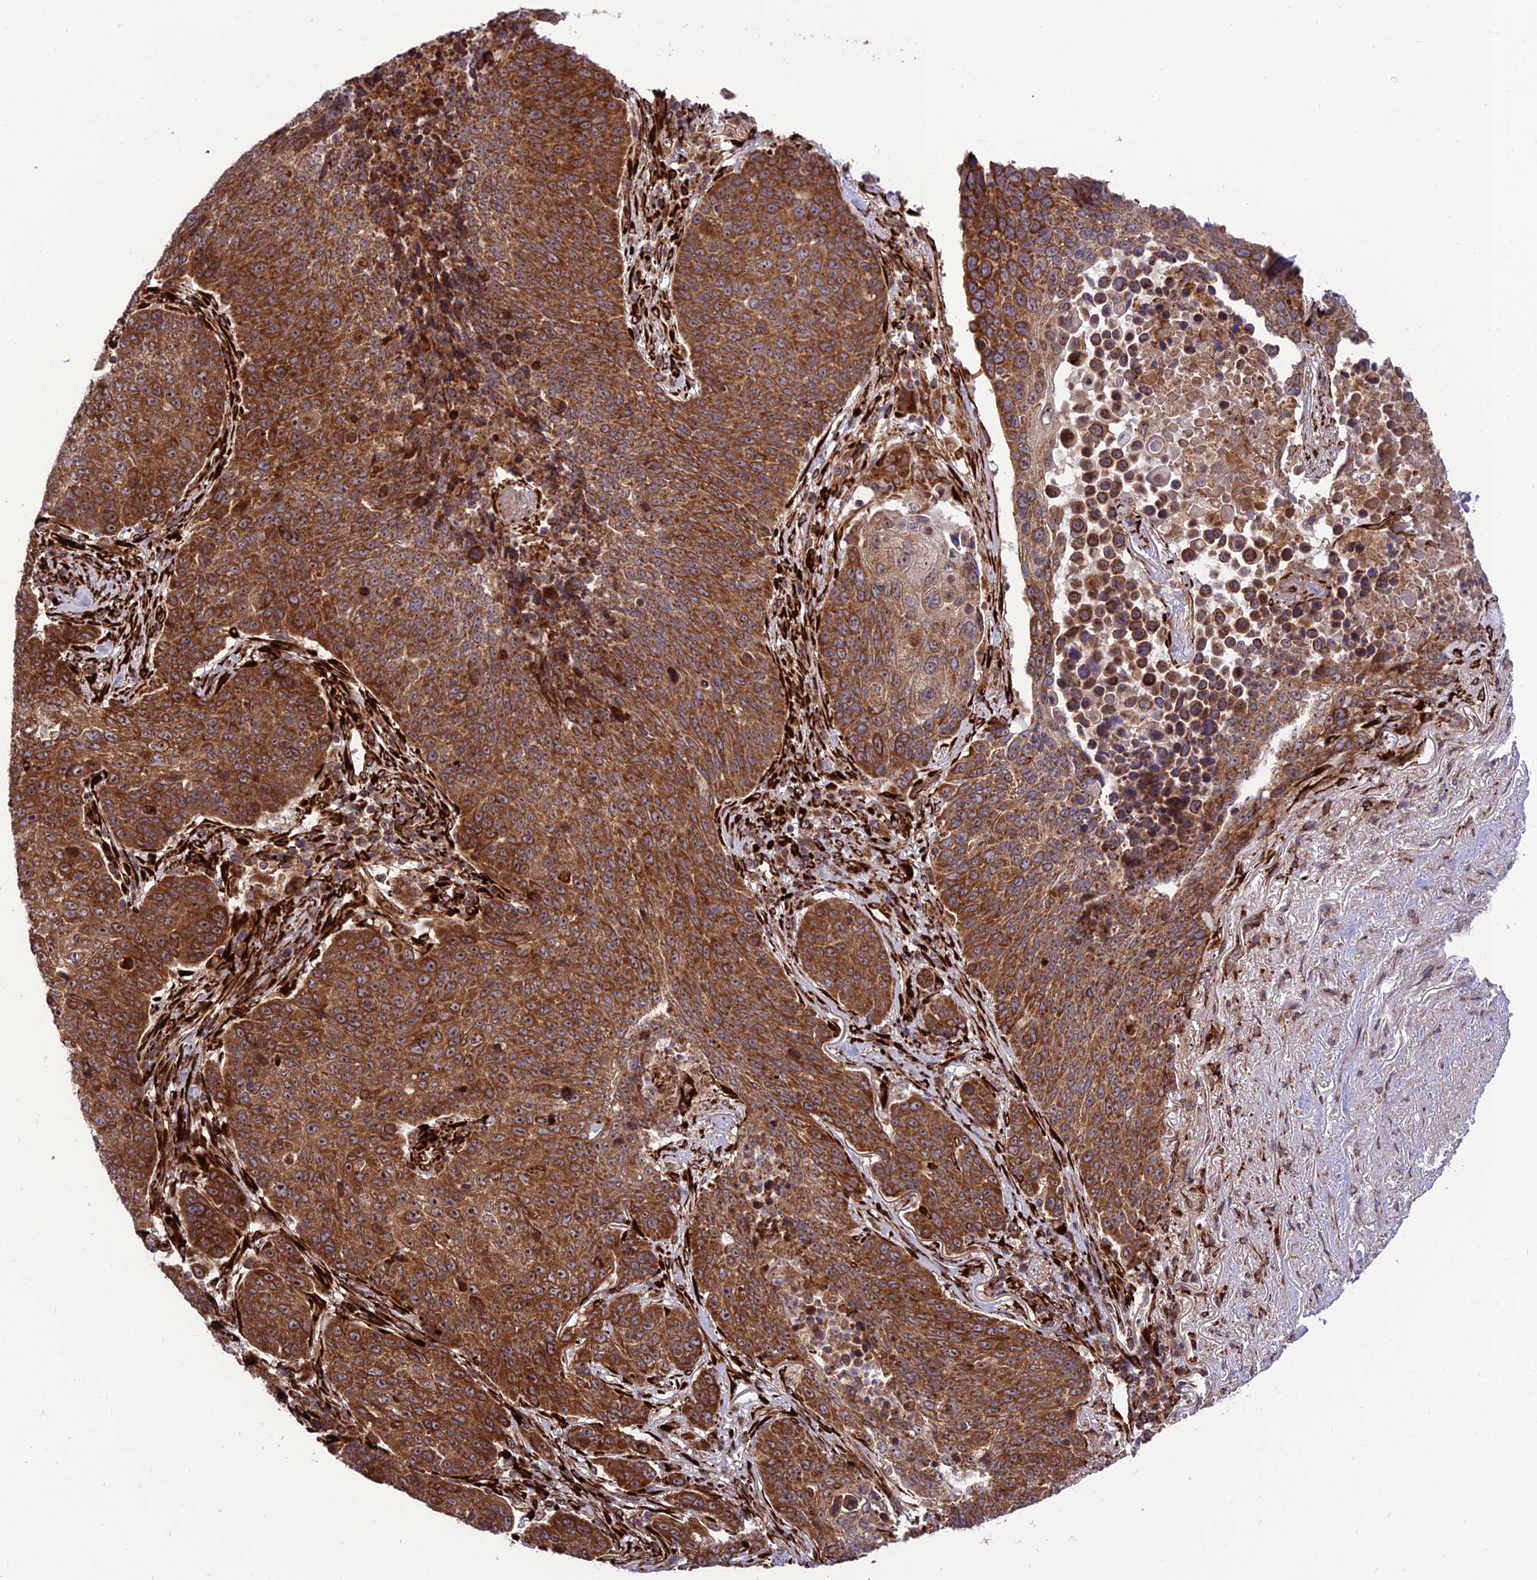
{"staining": {"intensity": "strong", "quantity": ">75%", "location": "cytoplasmic/membranous"}, "tissue": "lung cancer", "cell_type": "Tumor cells", "image_type": "cancer", "snomed": [{"axis": "morphology", "description": "Normal tissue, NOS"}, {"axis": "morphology", "description": "Squamous cell carcinoma, NOS"}, {"axis": "topography", "description": "Lymph node"}, {"axis": "topography", "description": "Lung"}], "caption": "Immunohistochemical staining of lung cancer (squamous cell carcinoma) demonstrates high levels of strong cytoplasmic/membranous protein expression in about >75% of tumor cells.", "gene": "CRTAP", "patient": {"sex": "male", "age": 66}}